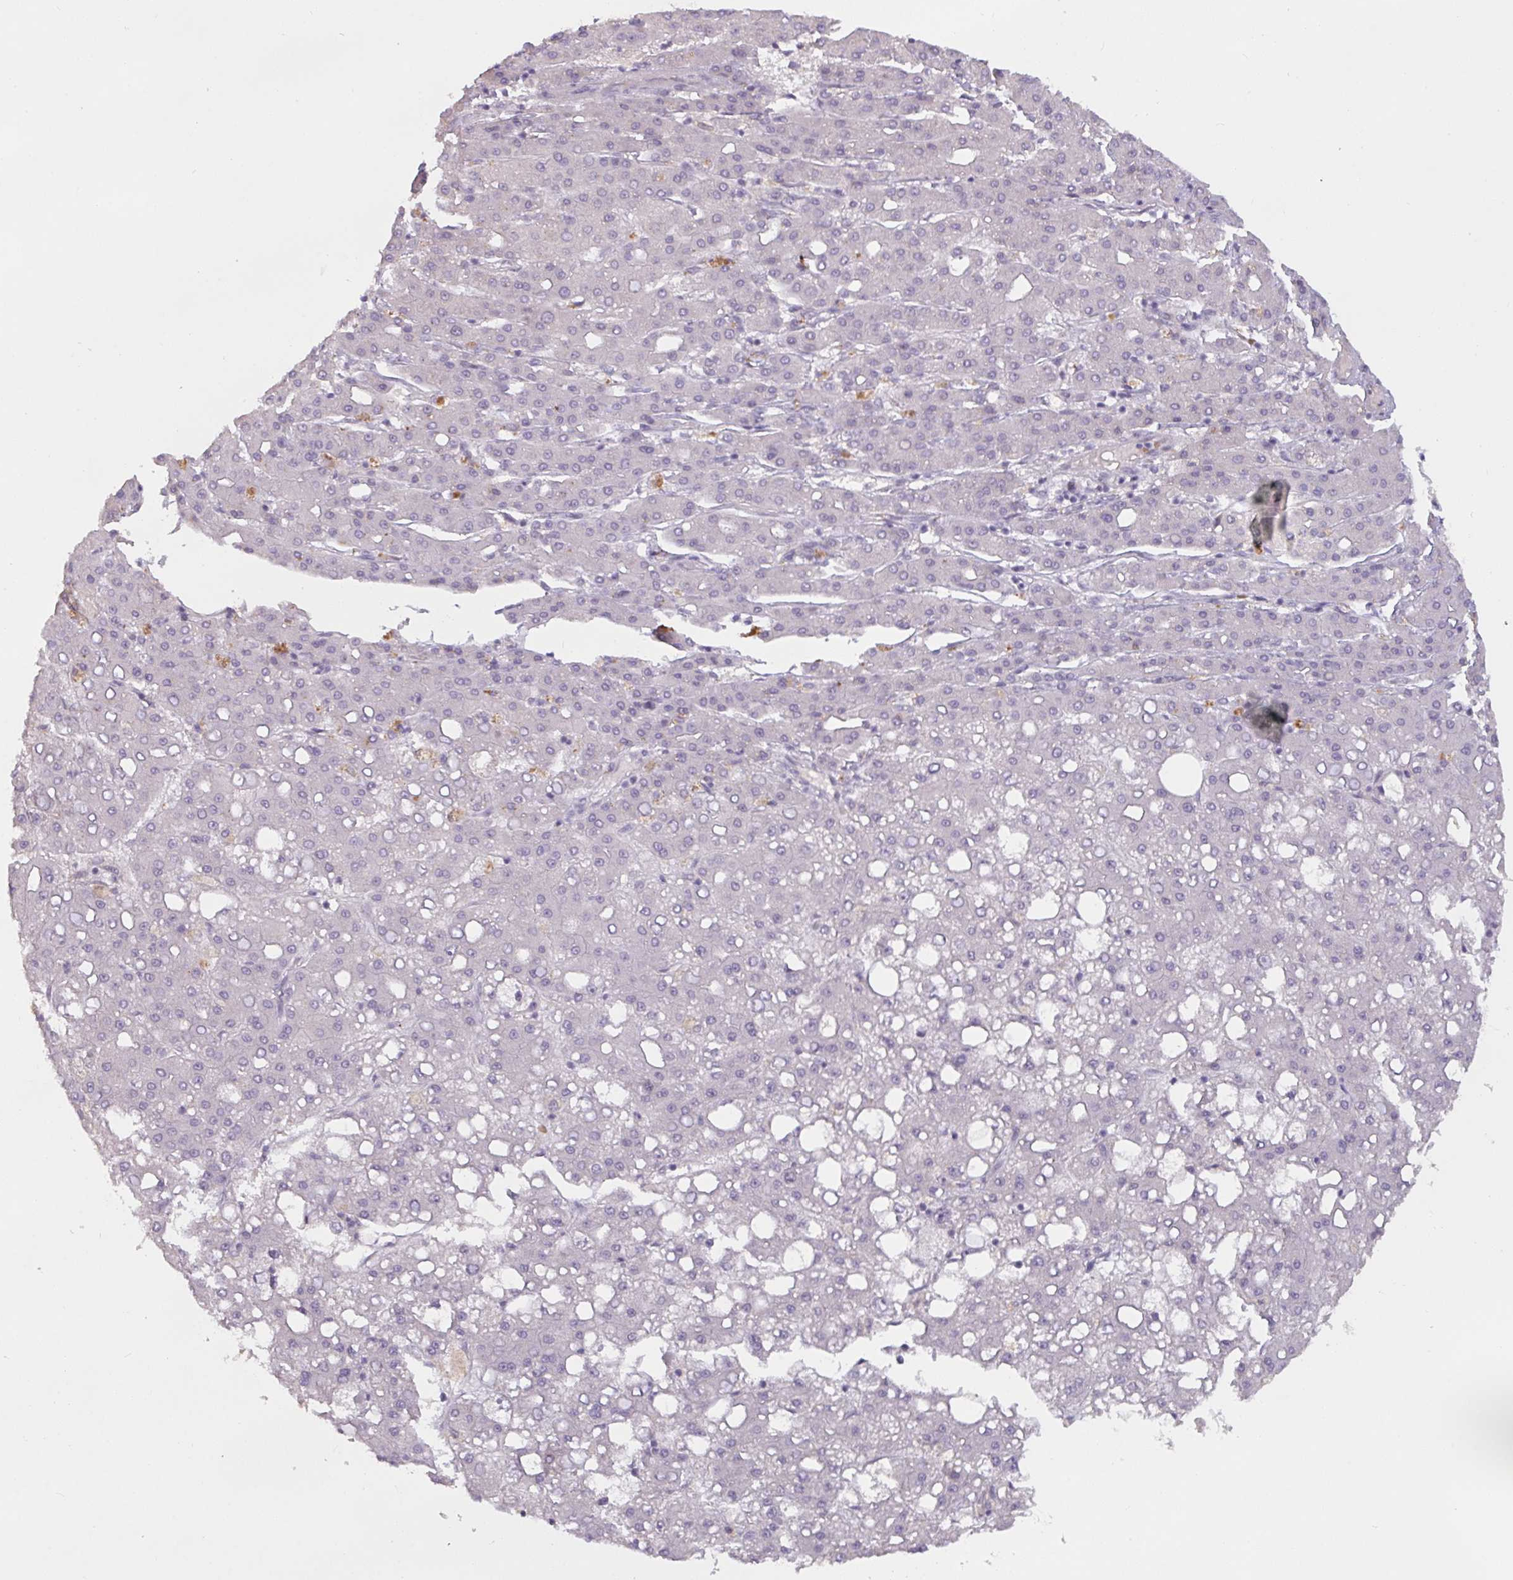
{"staining": {"intensity": "negative", "quantity": "none", "location": "none"}, "tissue": "liver cancer", "cell_type": "Tumor cells", "image_type": "cancer", "snomed": [{"axis": "morphology", "description": "Carcinoma, Hepatocellular, NOS"}, {"axis": "topography", "description": "Liver"}], "caption": "IHC micrograph of human liver hepatocellular carcinoma stained for a protein (brown), which shows no expression in tumor cells. (DAB IHC, high magnification).", "gene": "RFPL4B", "patient": {"sex": "male", "age": 65}}